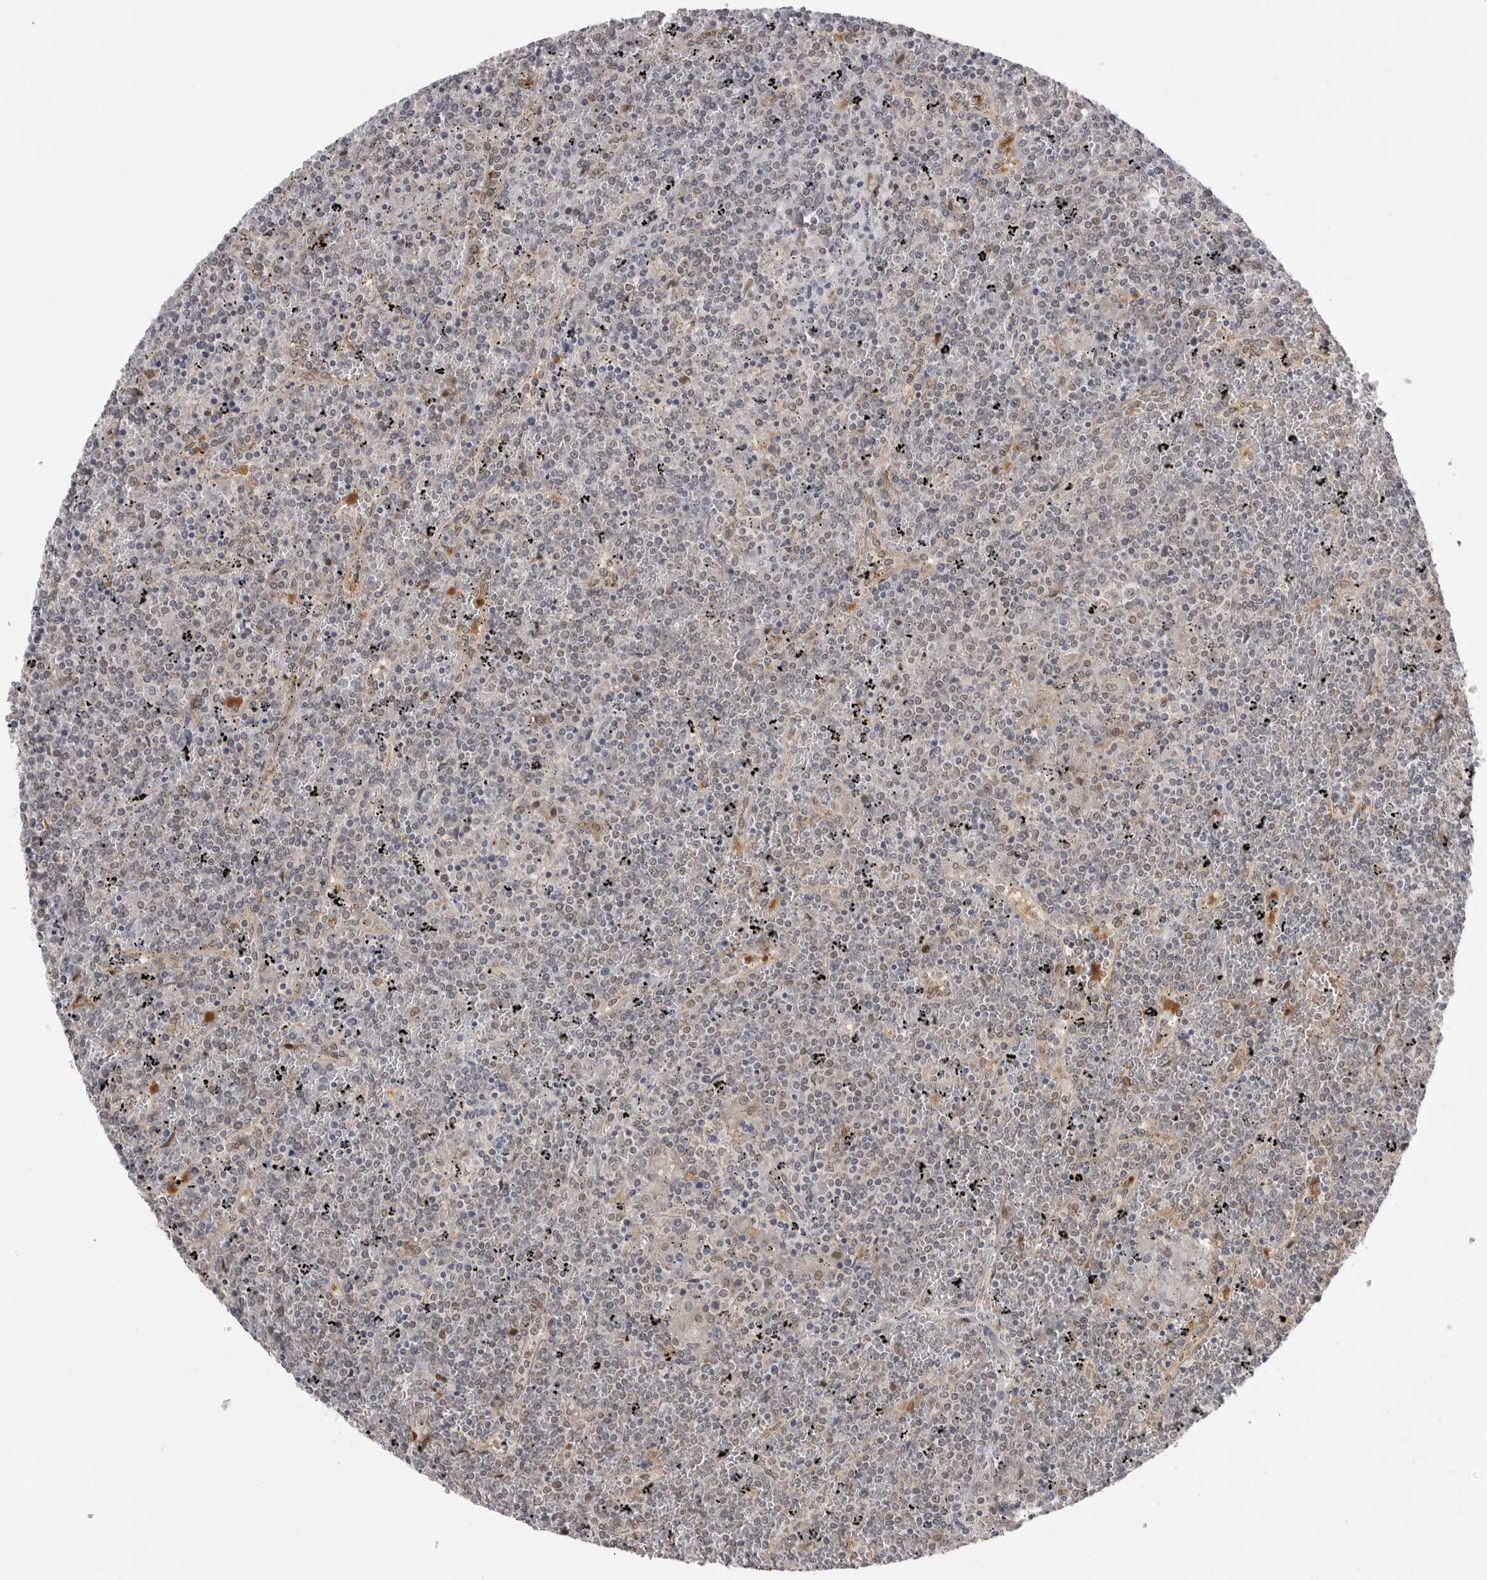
{"staining": {"intensity": "negative", "quantity": "none", "location": "none"}, "tissue": "lymphoma", "cell_type": "Tumor cells", "image_type": "cancer", "snomed": [{"axis": "morphology", "description": "Malignant lymphoma, non-Hodgkin's type, Low grade"}, {"axis": "topography", "description": "Spleen"}], "caption": "An immunohistochemistry (IHC) micrograph of lymphoma is shown. There is no staining in tumor cells of lymphoma.", "gene": "PNPO", "patient": {"sex": "female", "age": 19}}